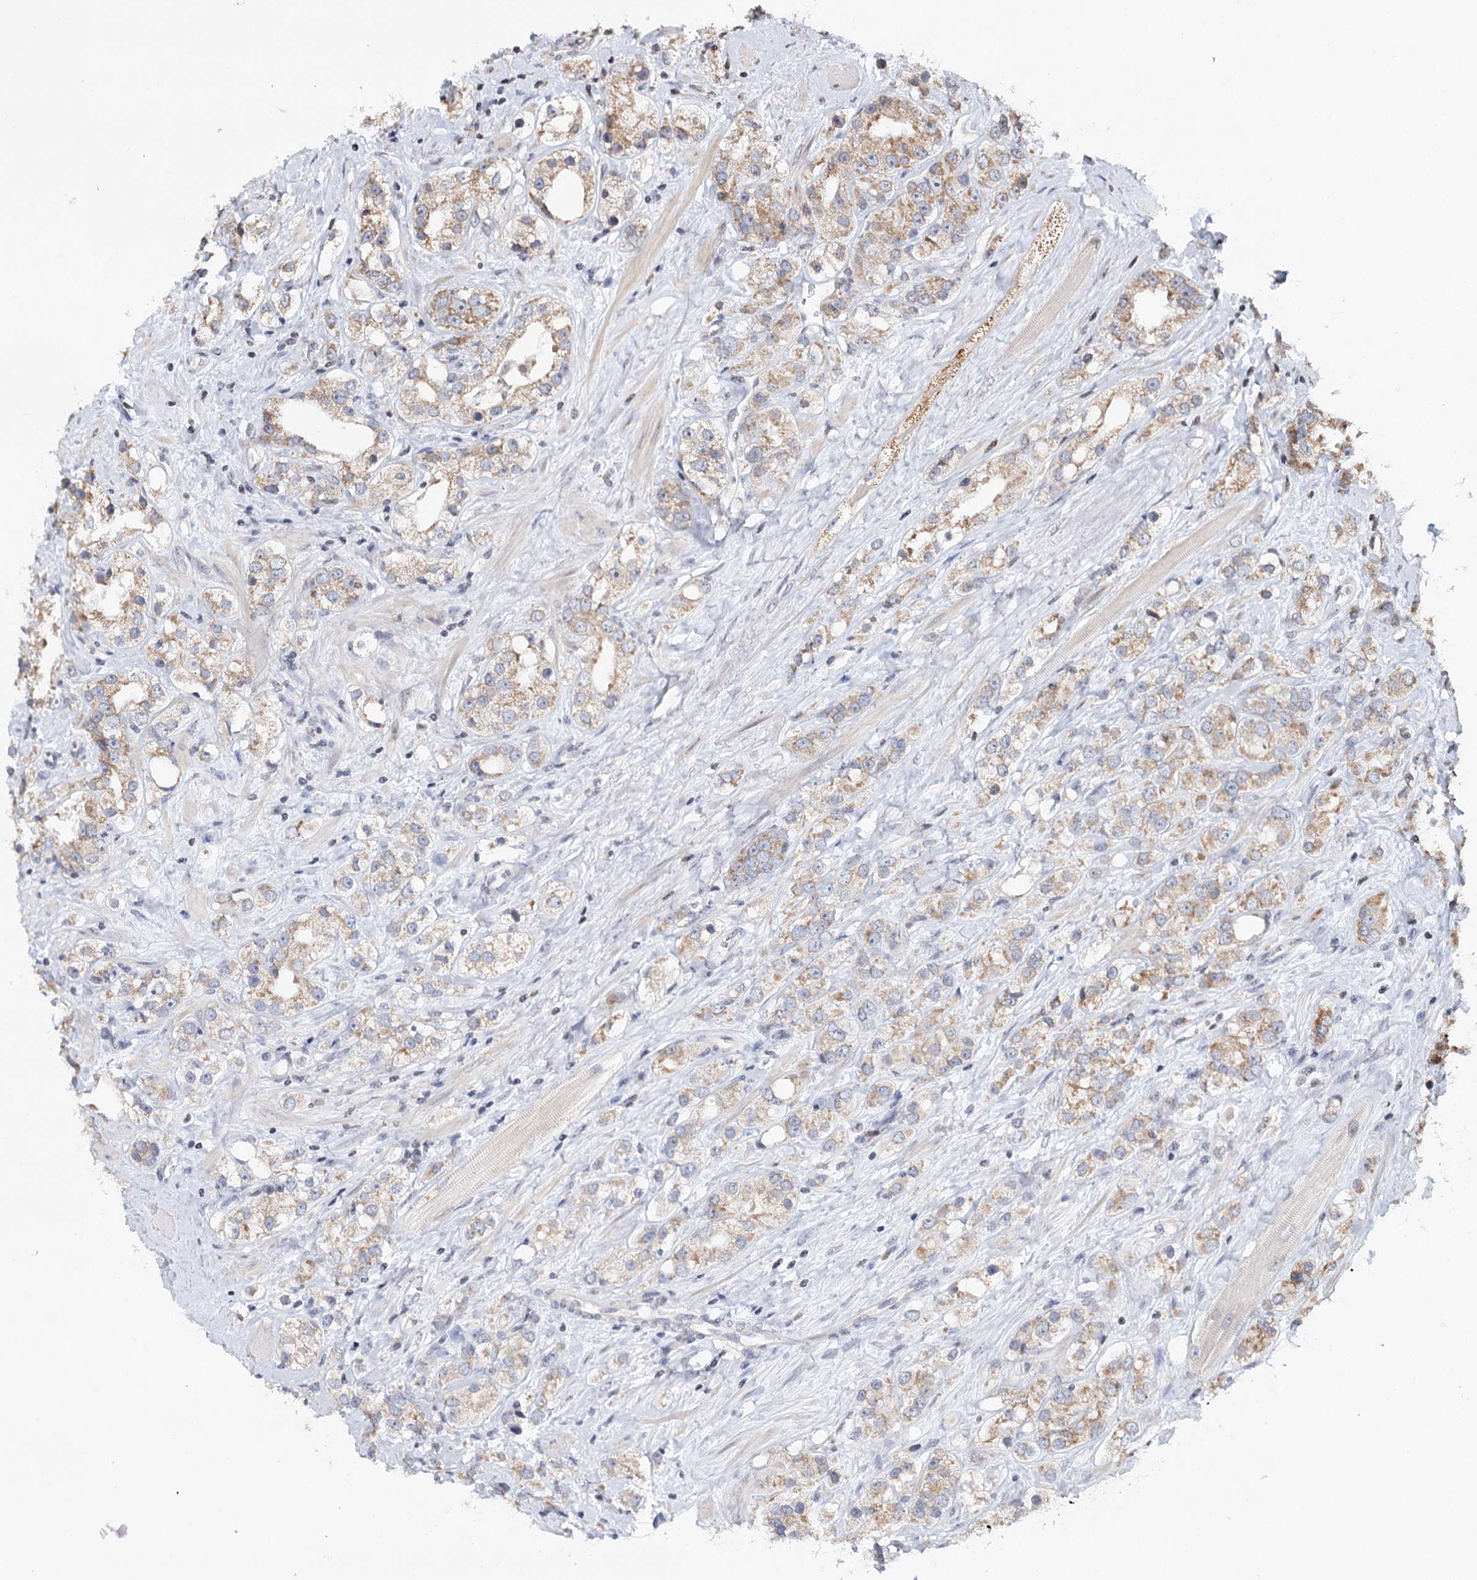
{"staining": {"intensity": "moderate", "quantity": "25%-75%", "location": "cytoplasmic/membranous"}, "tissue": "prostate cancer", "cell_type": "Tumor cells", "image_type": "cancer", "snomed": [{"axis": "morphology", "description": "Adenocarcinoma, NOS"}, {"axis": "topography", "description": "Prostate"}], "caption": "Prostate cancer stained with a protein marker demonstrates moderate staining in tumor cells.", "gene": "ICOS", "patient": {"sex": "male", "age": 79}}